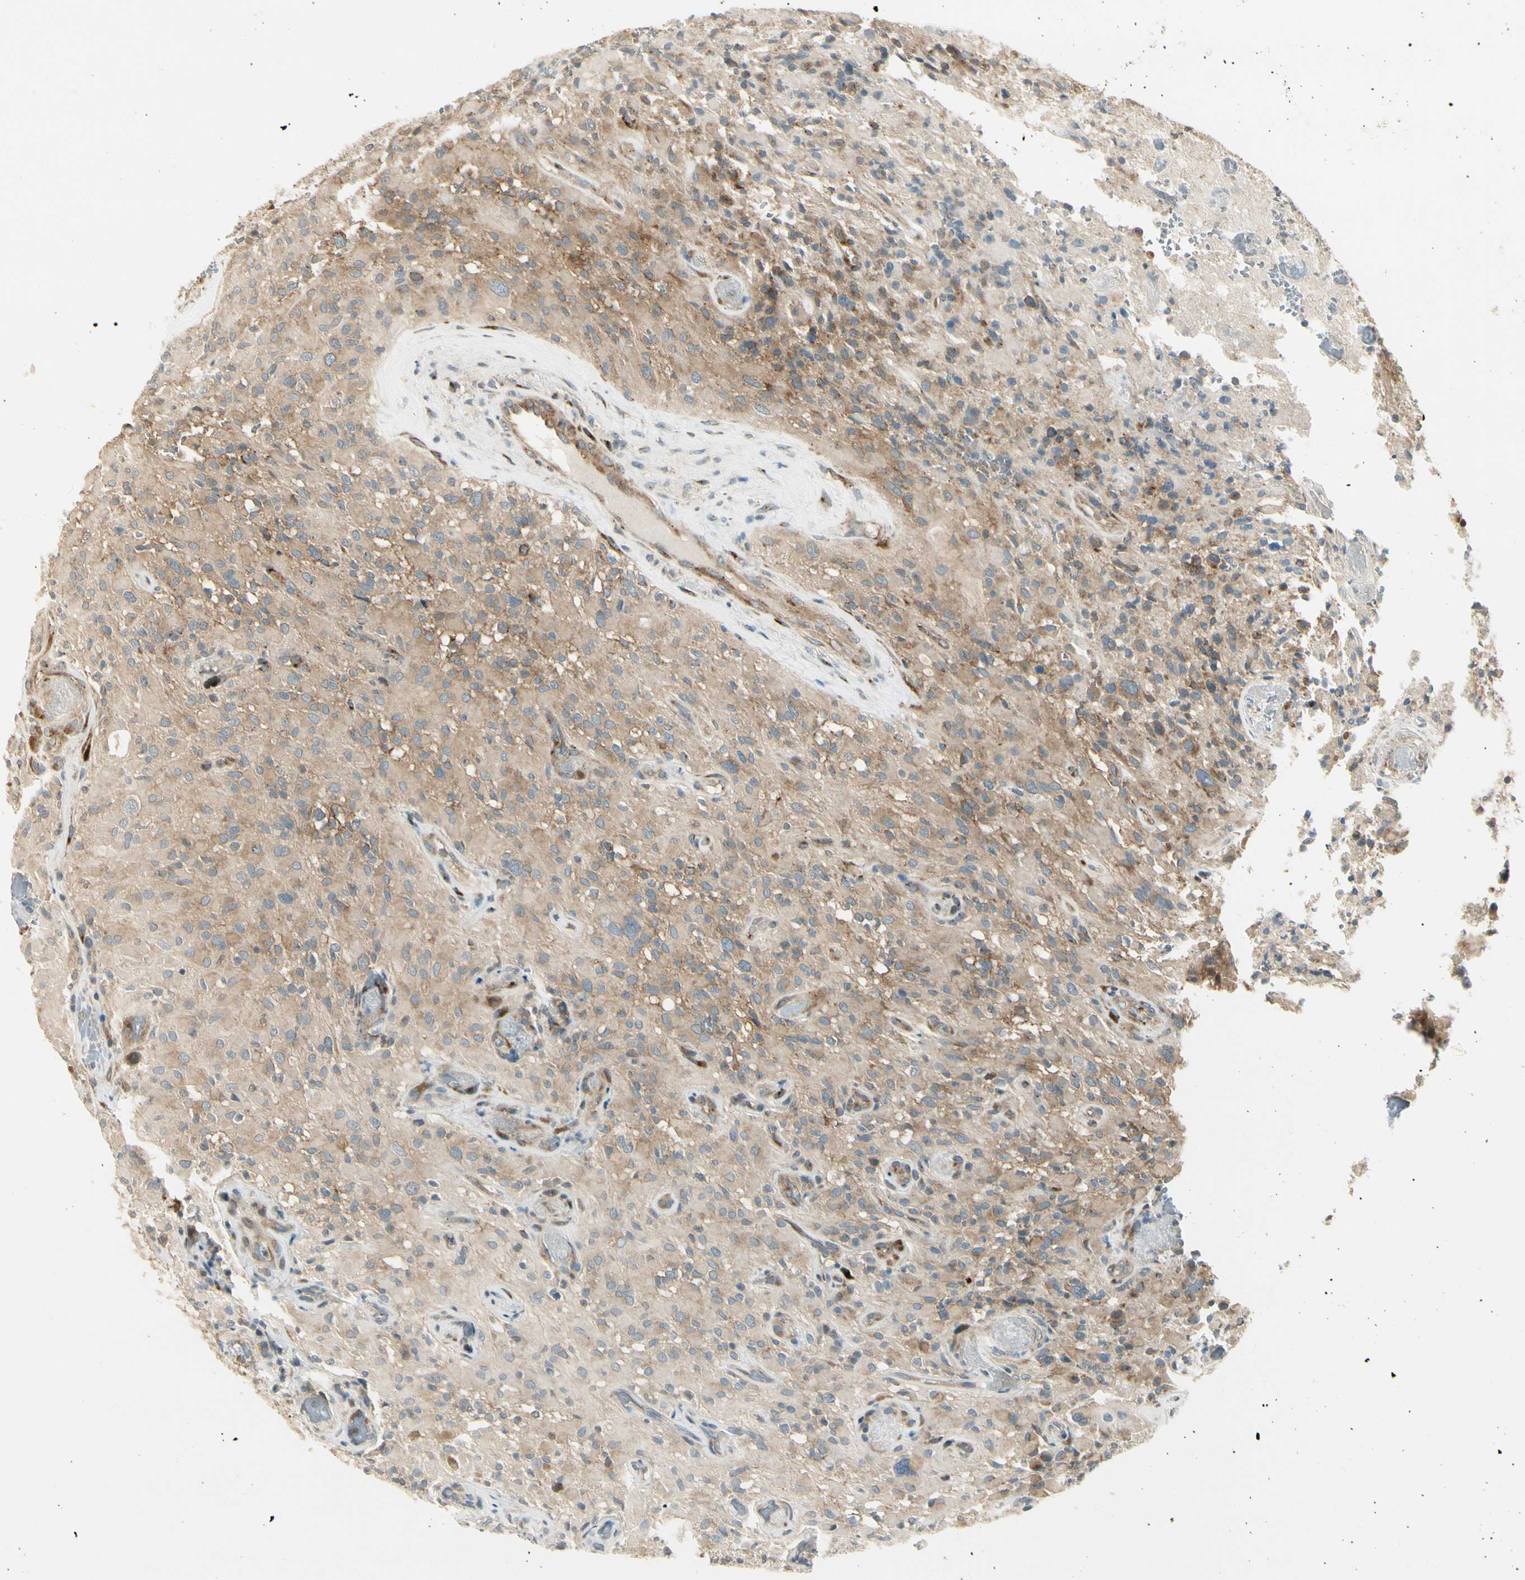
{"staining": {"intensity": "weak", "quantity": ">75%", "location": "cytoplasmic/membranous"}, "tissue": "glioma", "cell_type": "Tumor cells", "image_type": "cancer", "snomed": [{"axis": "morphology", "description": "Glioma, malignant, High grade"}, {"axis": "topography", "description": "Brain"}], "caption": "Weak cytoplasmic/membranous positivity is appreciated in about >75% of tumor cells in glioma.", "gene": "MANSC1", "patient": {"sex": "male", "age": 71}}